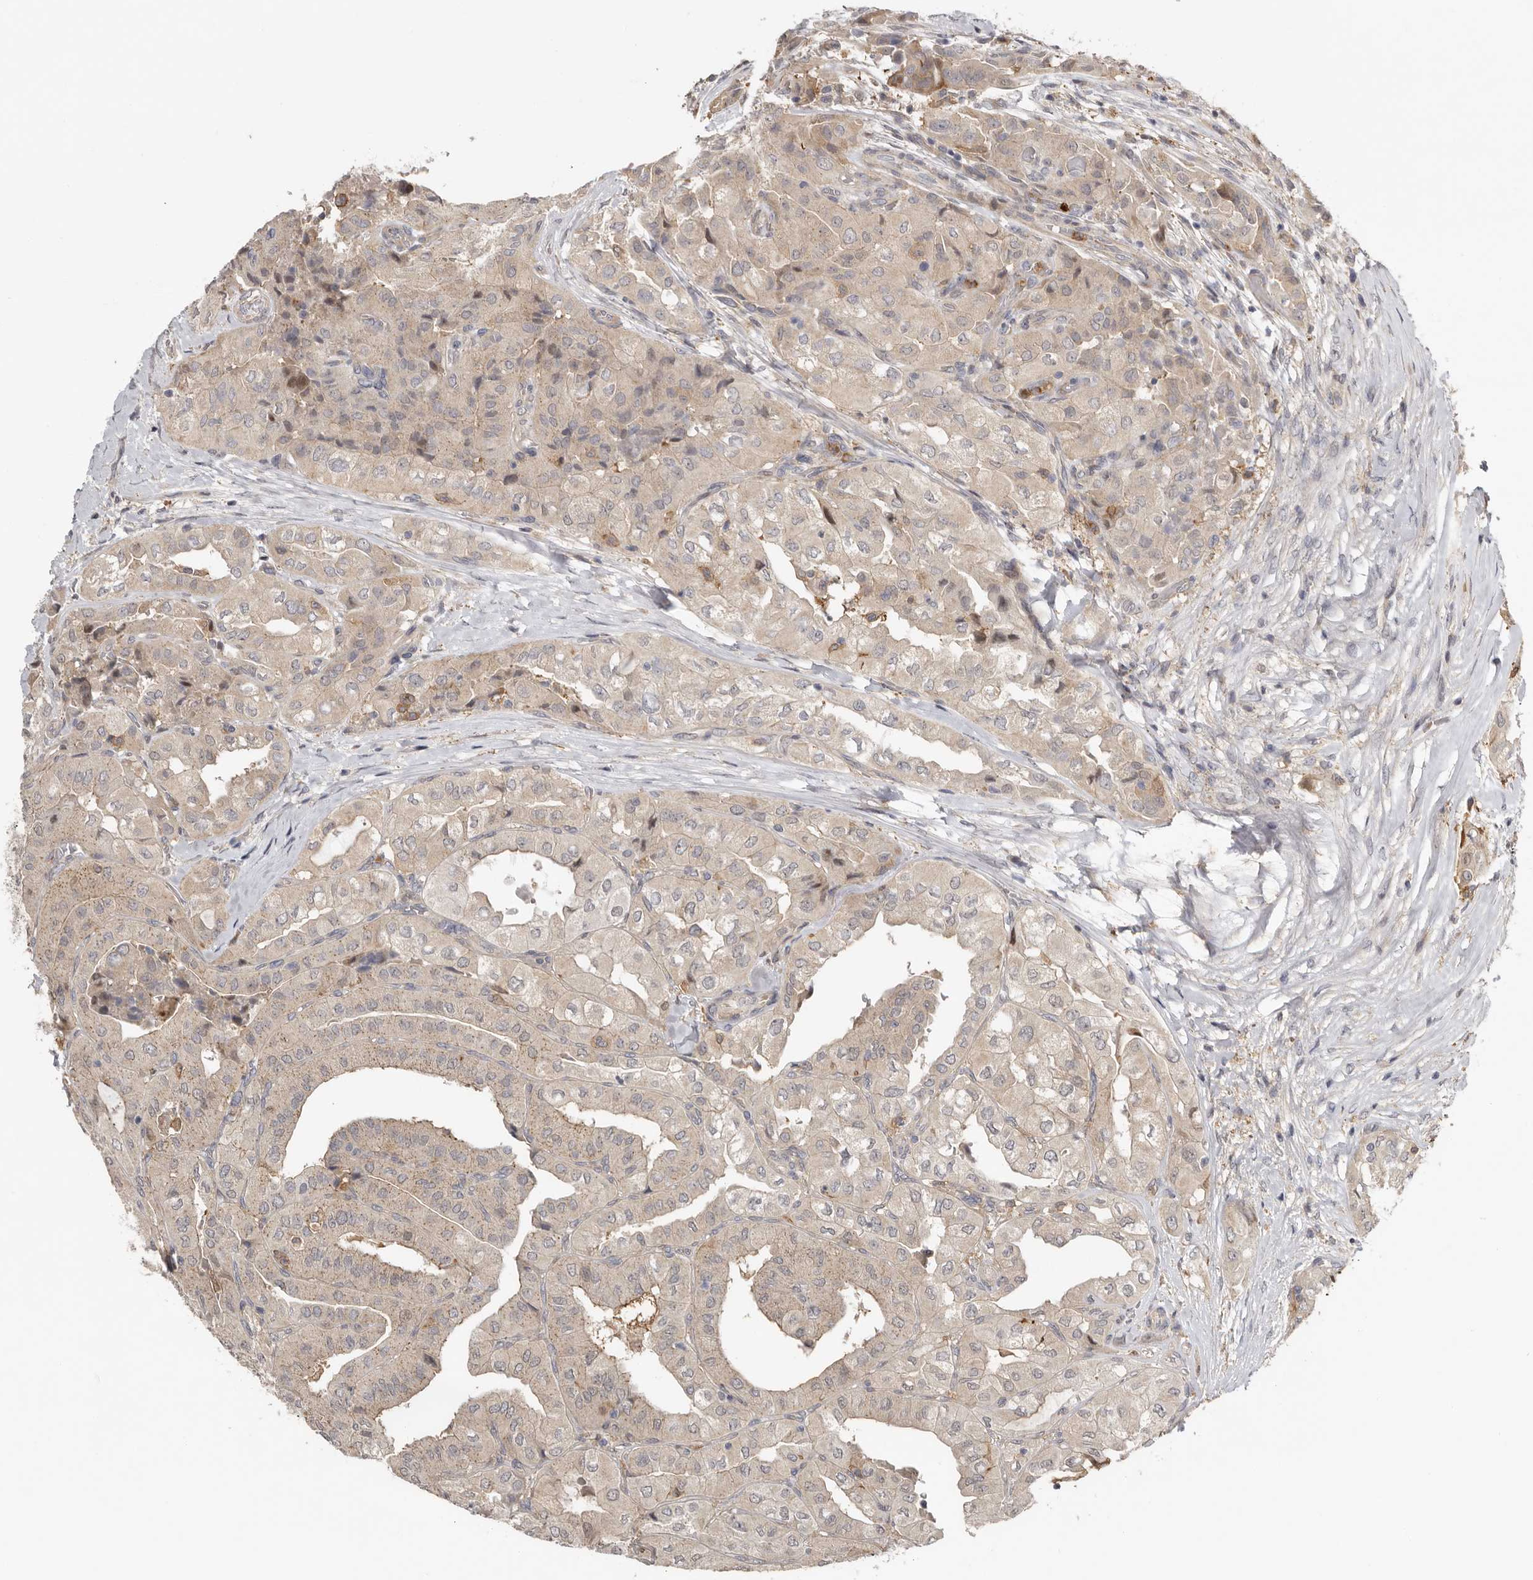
{"staining": {"intensity": "weak", "quantity": "25%-75%", "location": "cytoplasmic/membranous"}, "tissue": "thyroid cancer", "cell_type": "Tumor cells", "image_type": "cancer", "snomed": [{"axis": "morphology", "description": "Papillary adenocarcinoma, NOS"}, {"axis": "topography", "description": "Thyroid gland"}], "caption": "Immunohistochemistry of thyroid cancer (papillary adenocarcinoma) displays low levels of weak cytoplasmic/membranous staining in about 25%-75% of tumor cells.", "gene": "MSRB2", "patient": {"sex": "female", "age": 59}}